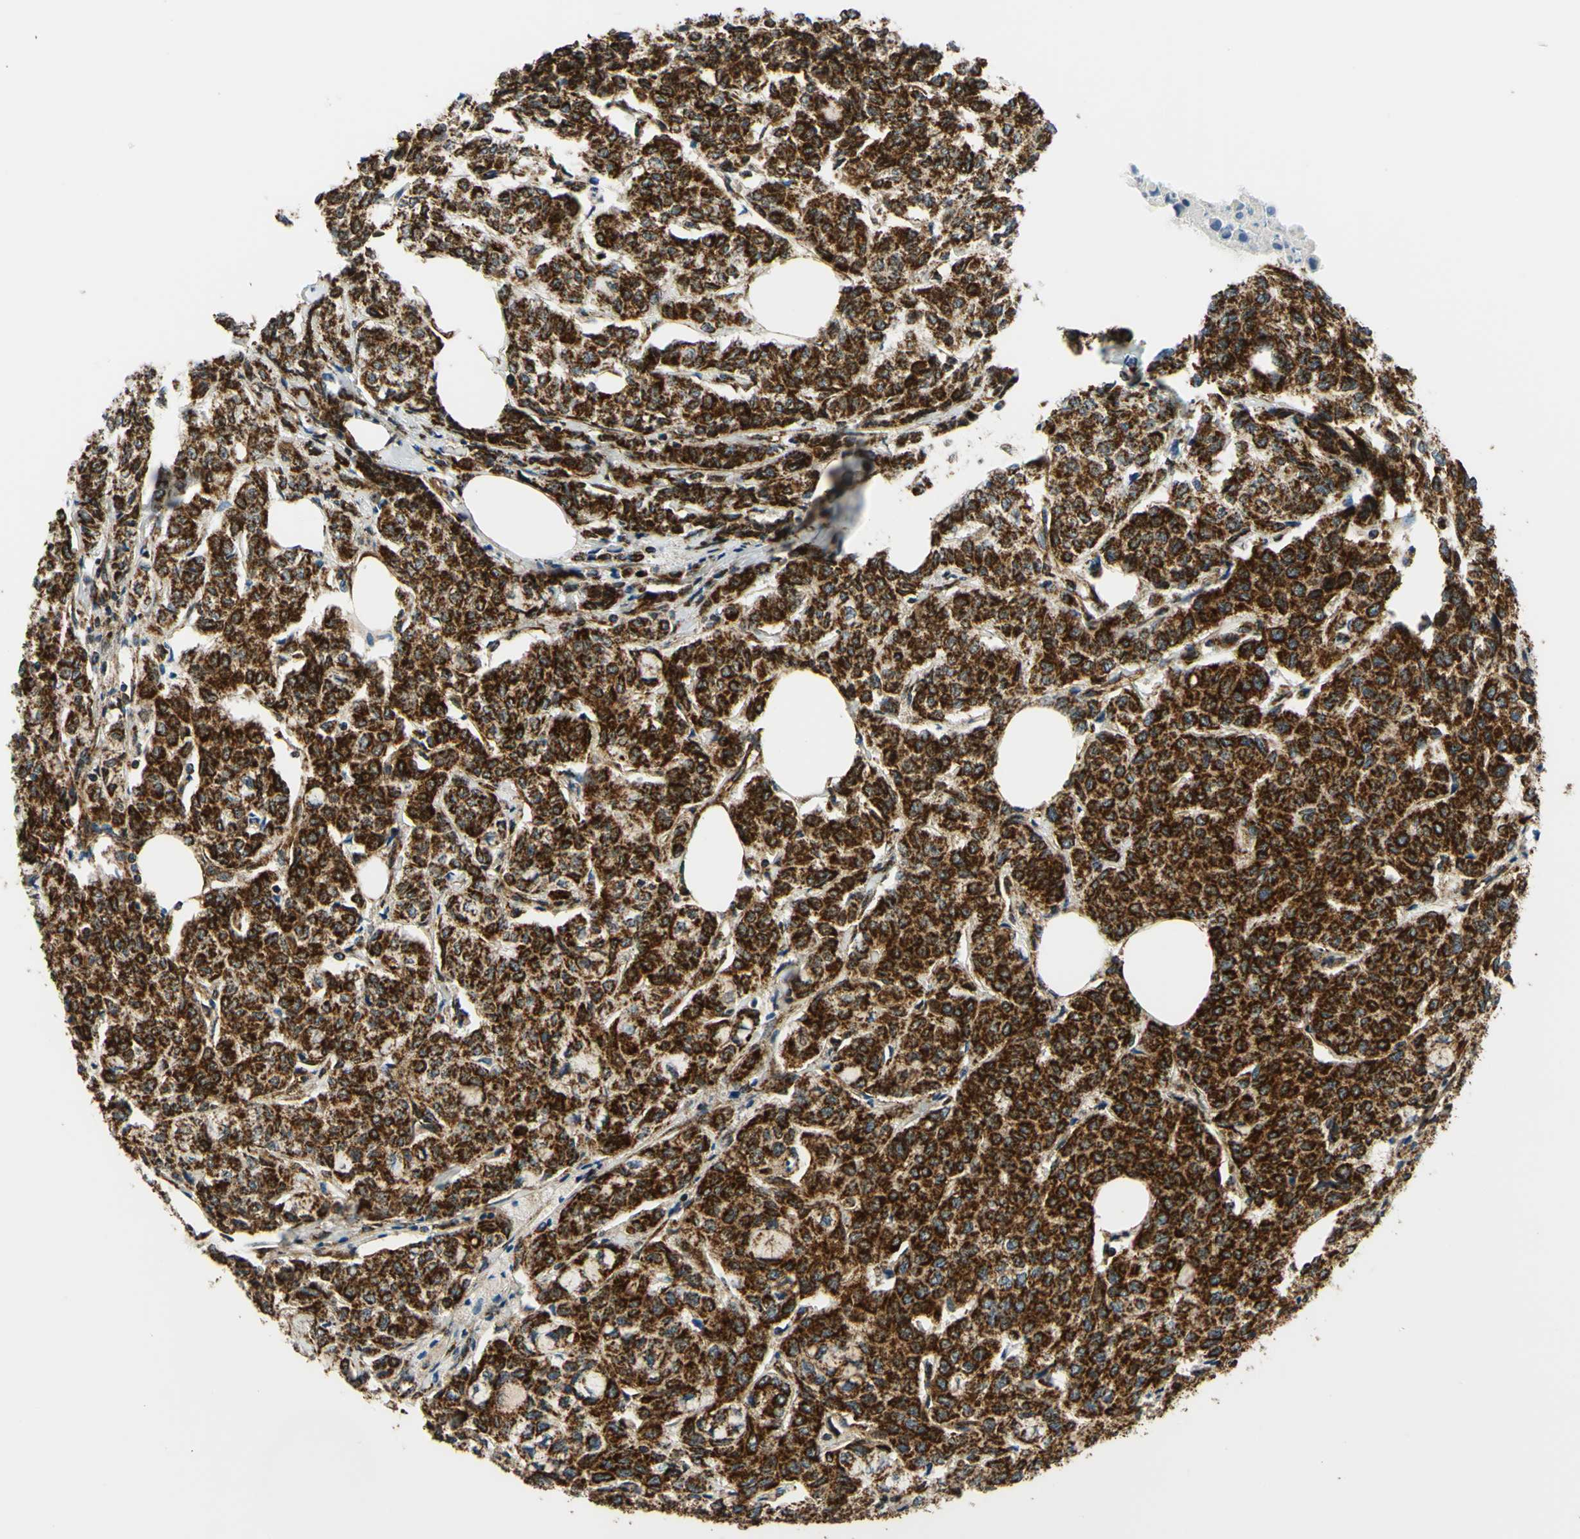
{"staining": {"intensity": "strong", "quantity": ">75%", "location": "cytoplasmic/membranous"}, "tissue": "breast cancer", "cell_type": "Tumor cells", "image_type": "cancer", "snomed": [{"axis": "morphology", "description": "Lobular carcinoma"}, {"axis": "topography", "description": "Breast"}], "caption": "Immunohistochemical staining of breast cancer reveals strong cytoplasmic/membranous protein expression in about >75% of tumor cells. (brown staining indicates protein expression, while blue staining denotes nuclei).", "gene": "MAVS", "patient": {"sex": "female", "age": 60}}